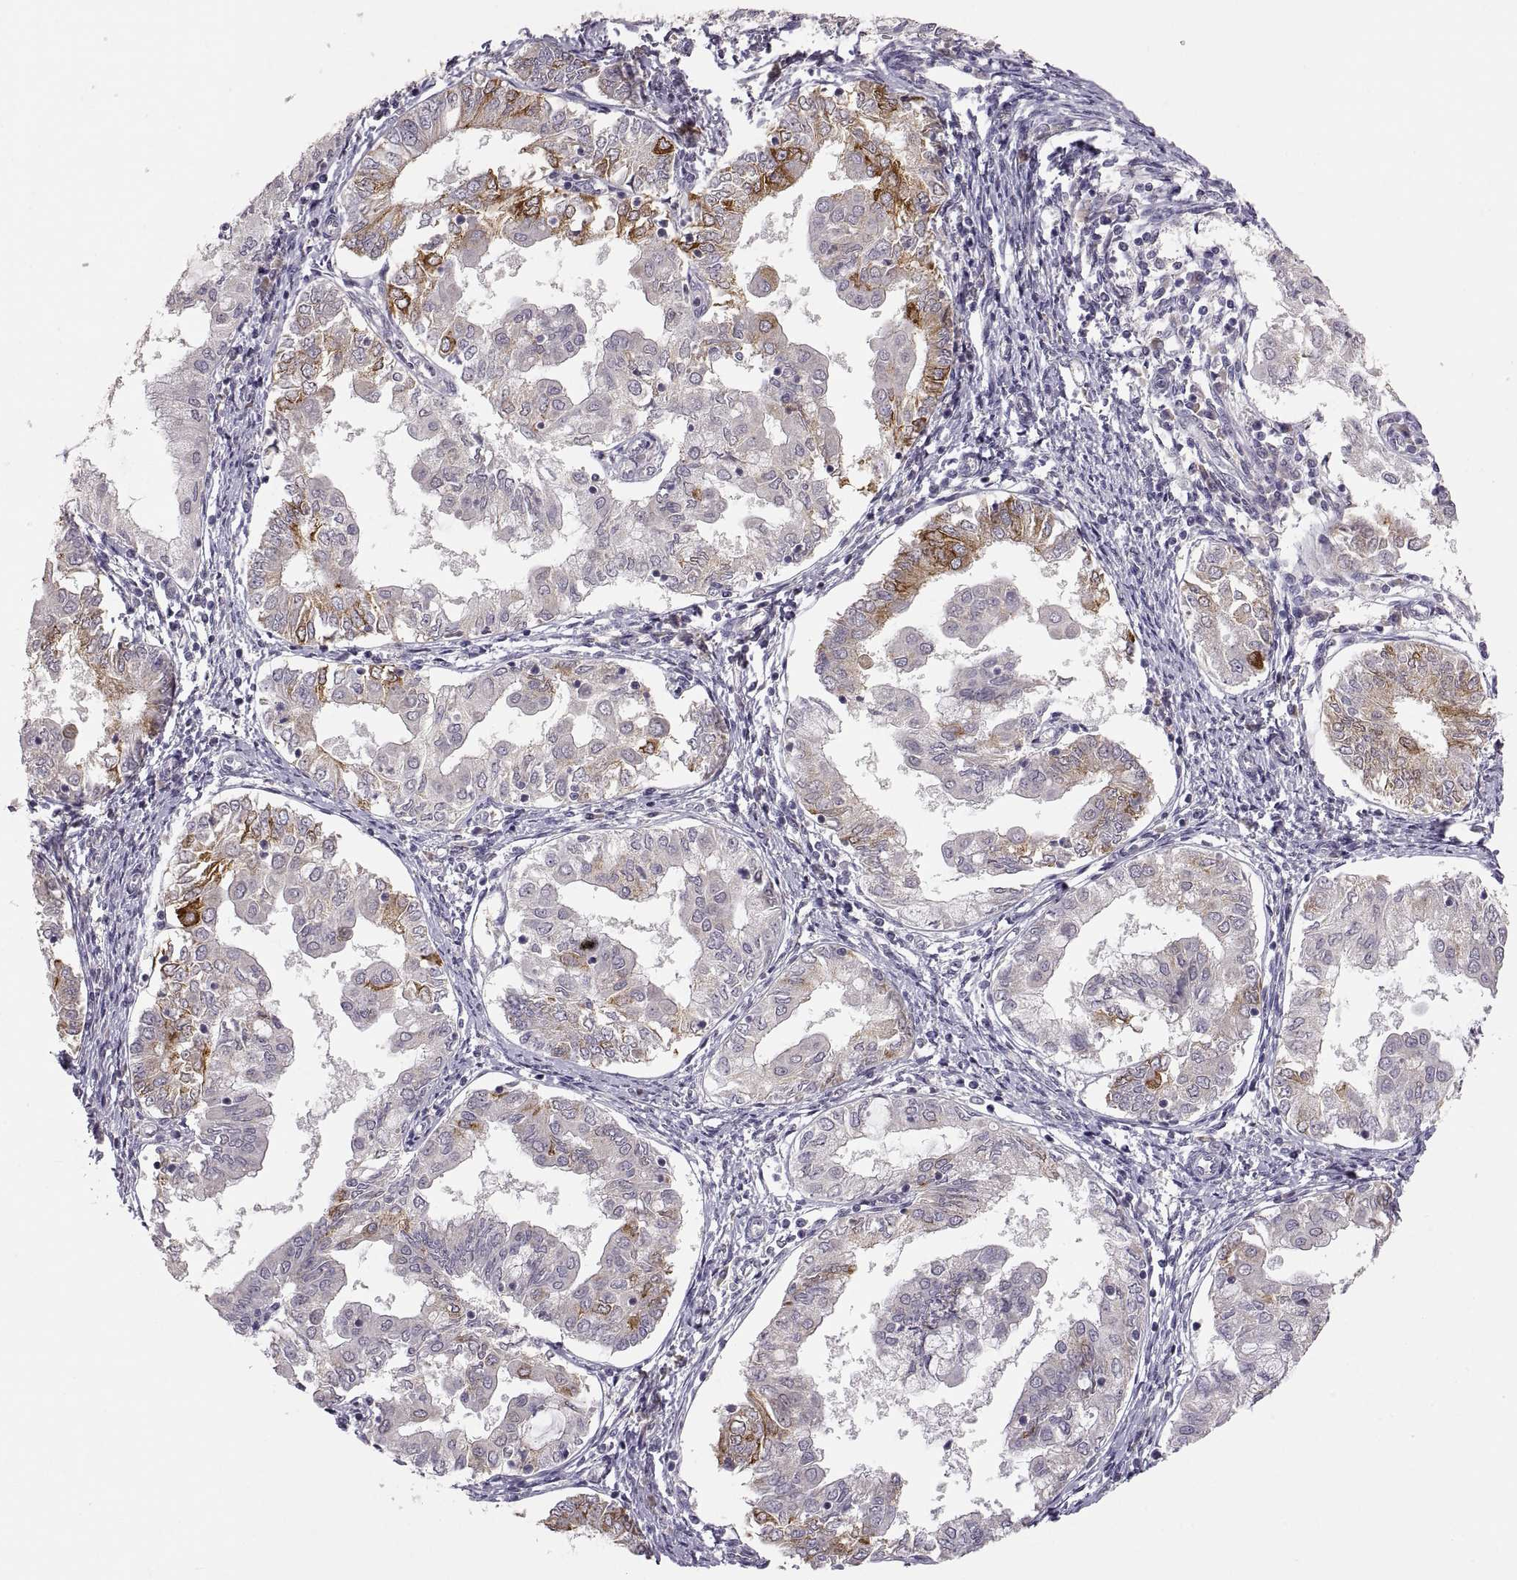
{"staining": {"intensity": "strong", "quantity": "<25%", "location": "cytoplasmic/membranous"}, "tissue": "endometrial cancer", "cell_type": "Tumor cells", "image_type": "cancer", "snomed": [{"axis": "morphology", "description": "Adenocarcinoma, NOS"}, {"axis": "topography", "description": "Endometrium"}], "caption": "Approximately <25% of tumor cells in human endometrial cancer (adenocarcinoma) exhibit strong cytoplasmic/membranous protein expression as visualized by brown immunohistochemical staining.", "gene": "HMGCR", "patient": {"sex": "female", "age": 68}}